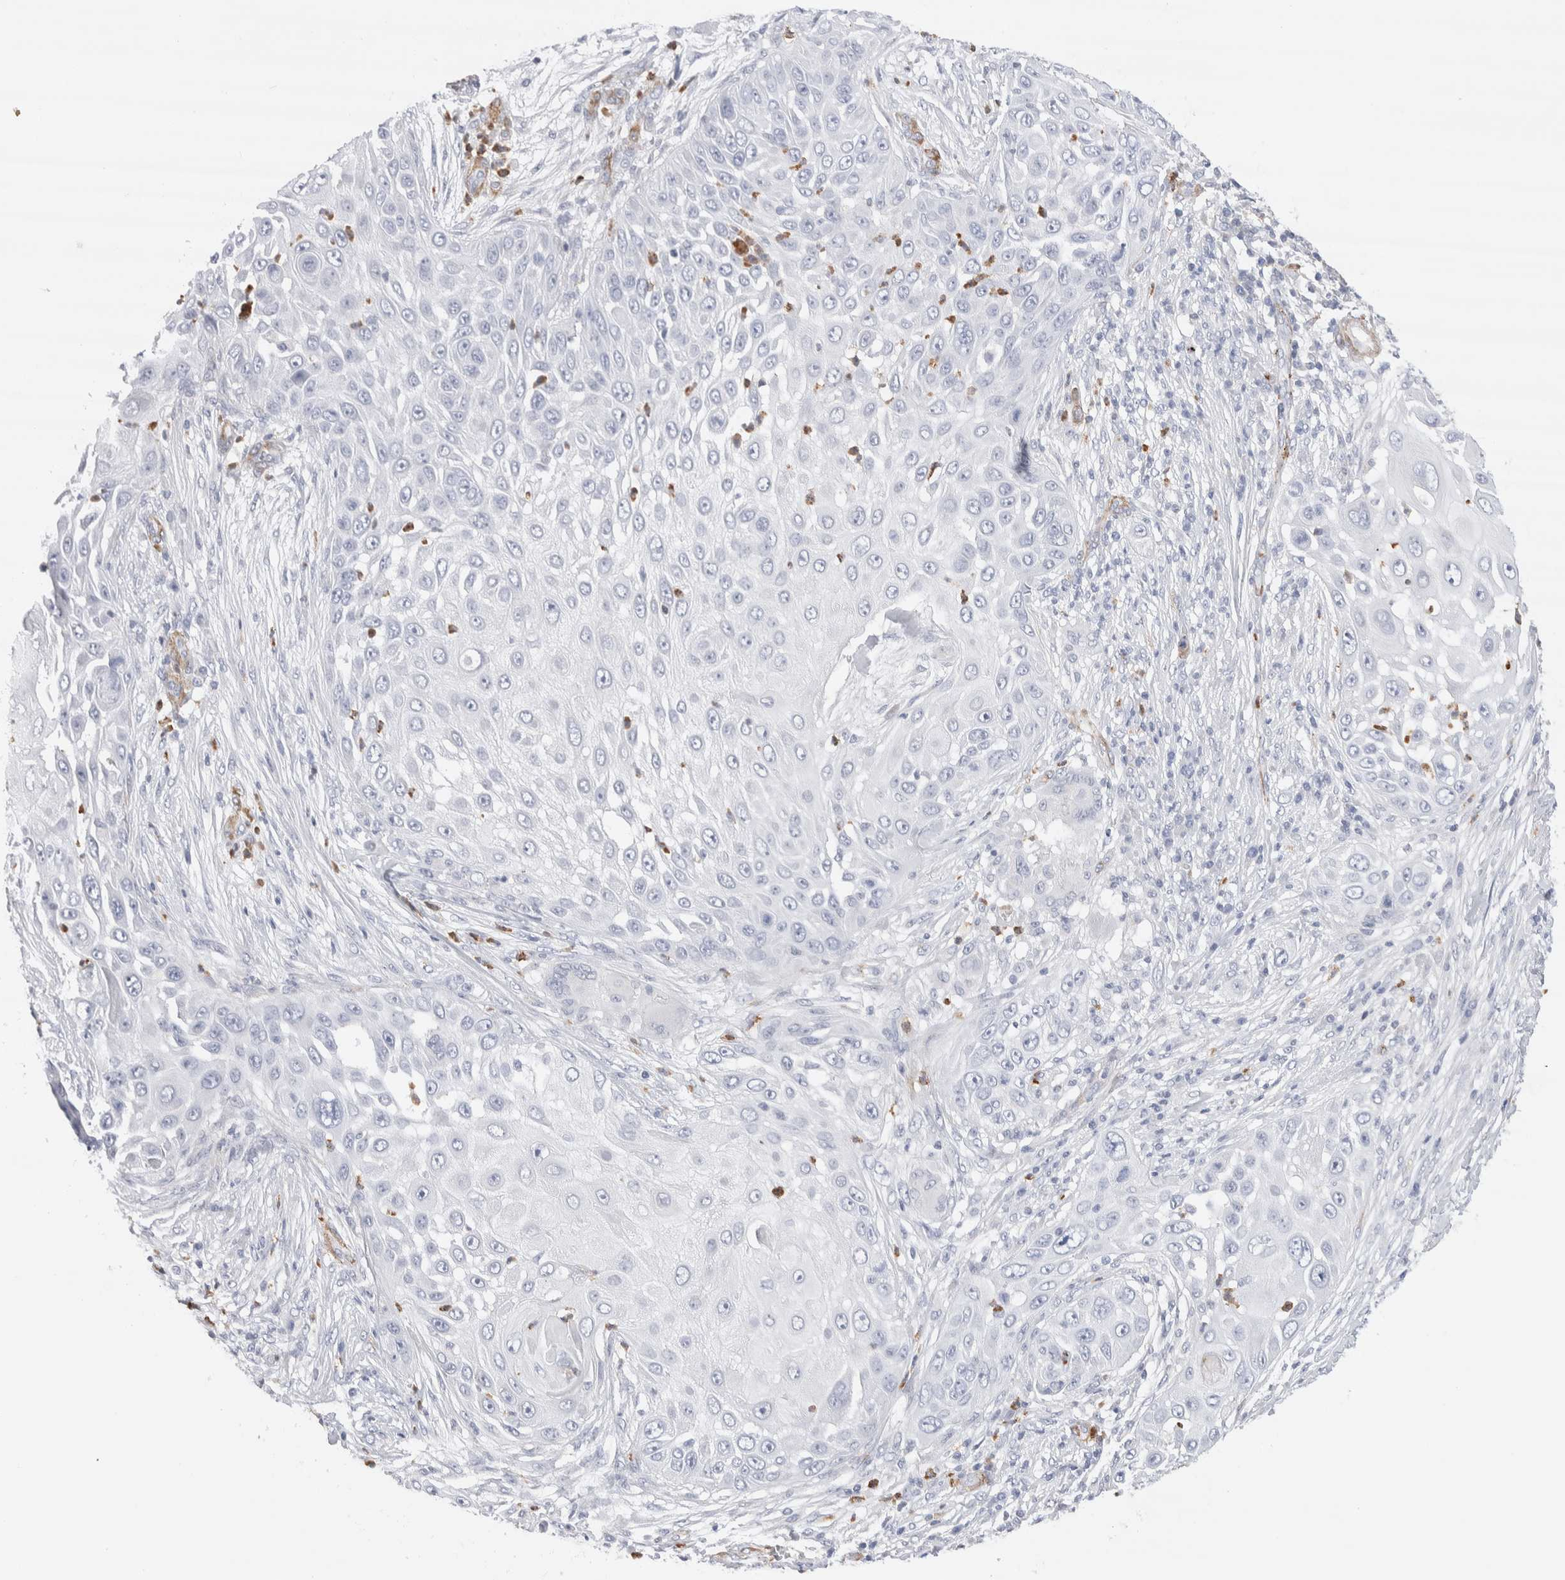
{"staining": {"intensity": "negative", "quantity": "none", "location": "none"}, "tissue": "skin cancer", "cell_type": "Tumor cells", "image_type": "cancer", "snomed": [{"axis": "morphology", "description": "Squamous cell carcinoma, NOS"}, {"axis": "topography", "description": "Skin"}], "caption": "Immunohistochemistry (IHC) histopathology image of neoplastic tissue: skin cancer (squamous cell carcinoma) stained with DAB reveals no significant protein positivity in tumor cells. Brightfield microscopy of IHC stained with DAB (3,3'-diaminobenzidine) (brown) and hematoxylin (blue), captured at high magnification.", "gene": "SEPTIN4", "patient": {"sex": "female", "age": 44}}